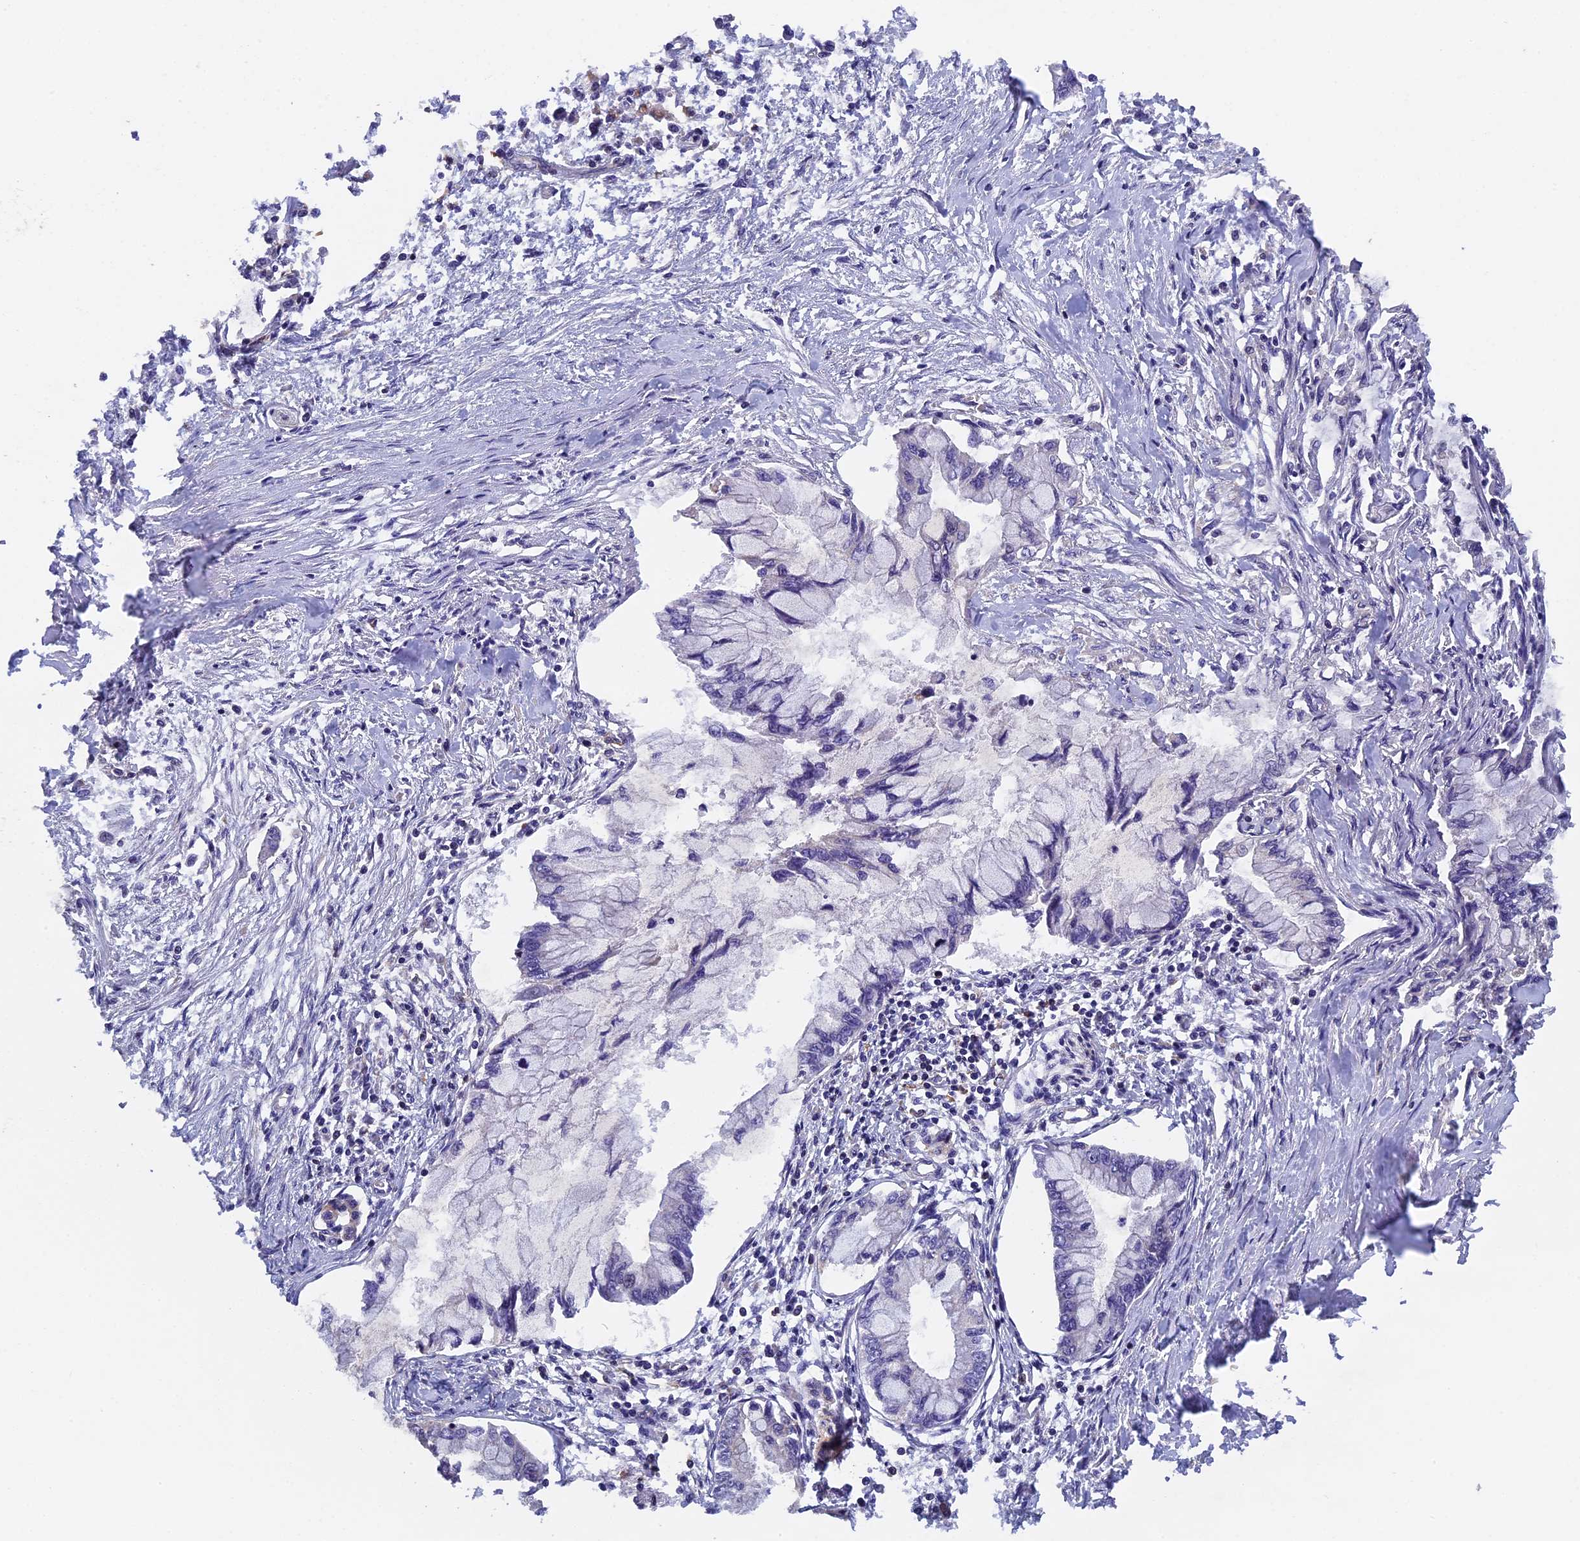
{"staining": {"intensity": "weak", "quantity": "<25%", "location": "cytoplasmic/membranous"}, "tissue": "pancreatic cancer", "cell_type": "Tumor cells", "image_type": "cancer", "snomed": [{"axis": "morphology", "description": "Adenocarcinoma, NOS"}, {"axis": "topography", "description": "Pancreas"}], "caption": "Protein analysis of pancreatic adenocarcinoma reveals no significant positivity in tumor cells.", "gene": "CCDC153", "patient": {"sex": "male", "age": 48}}